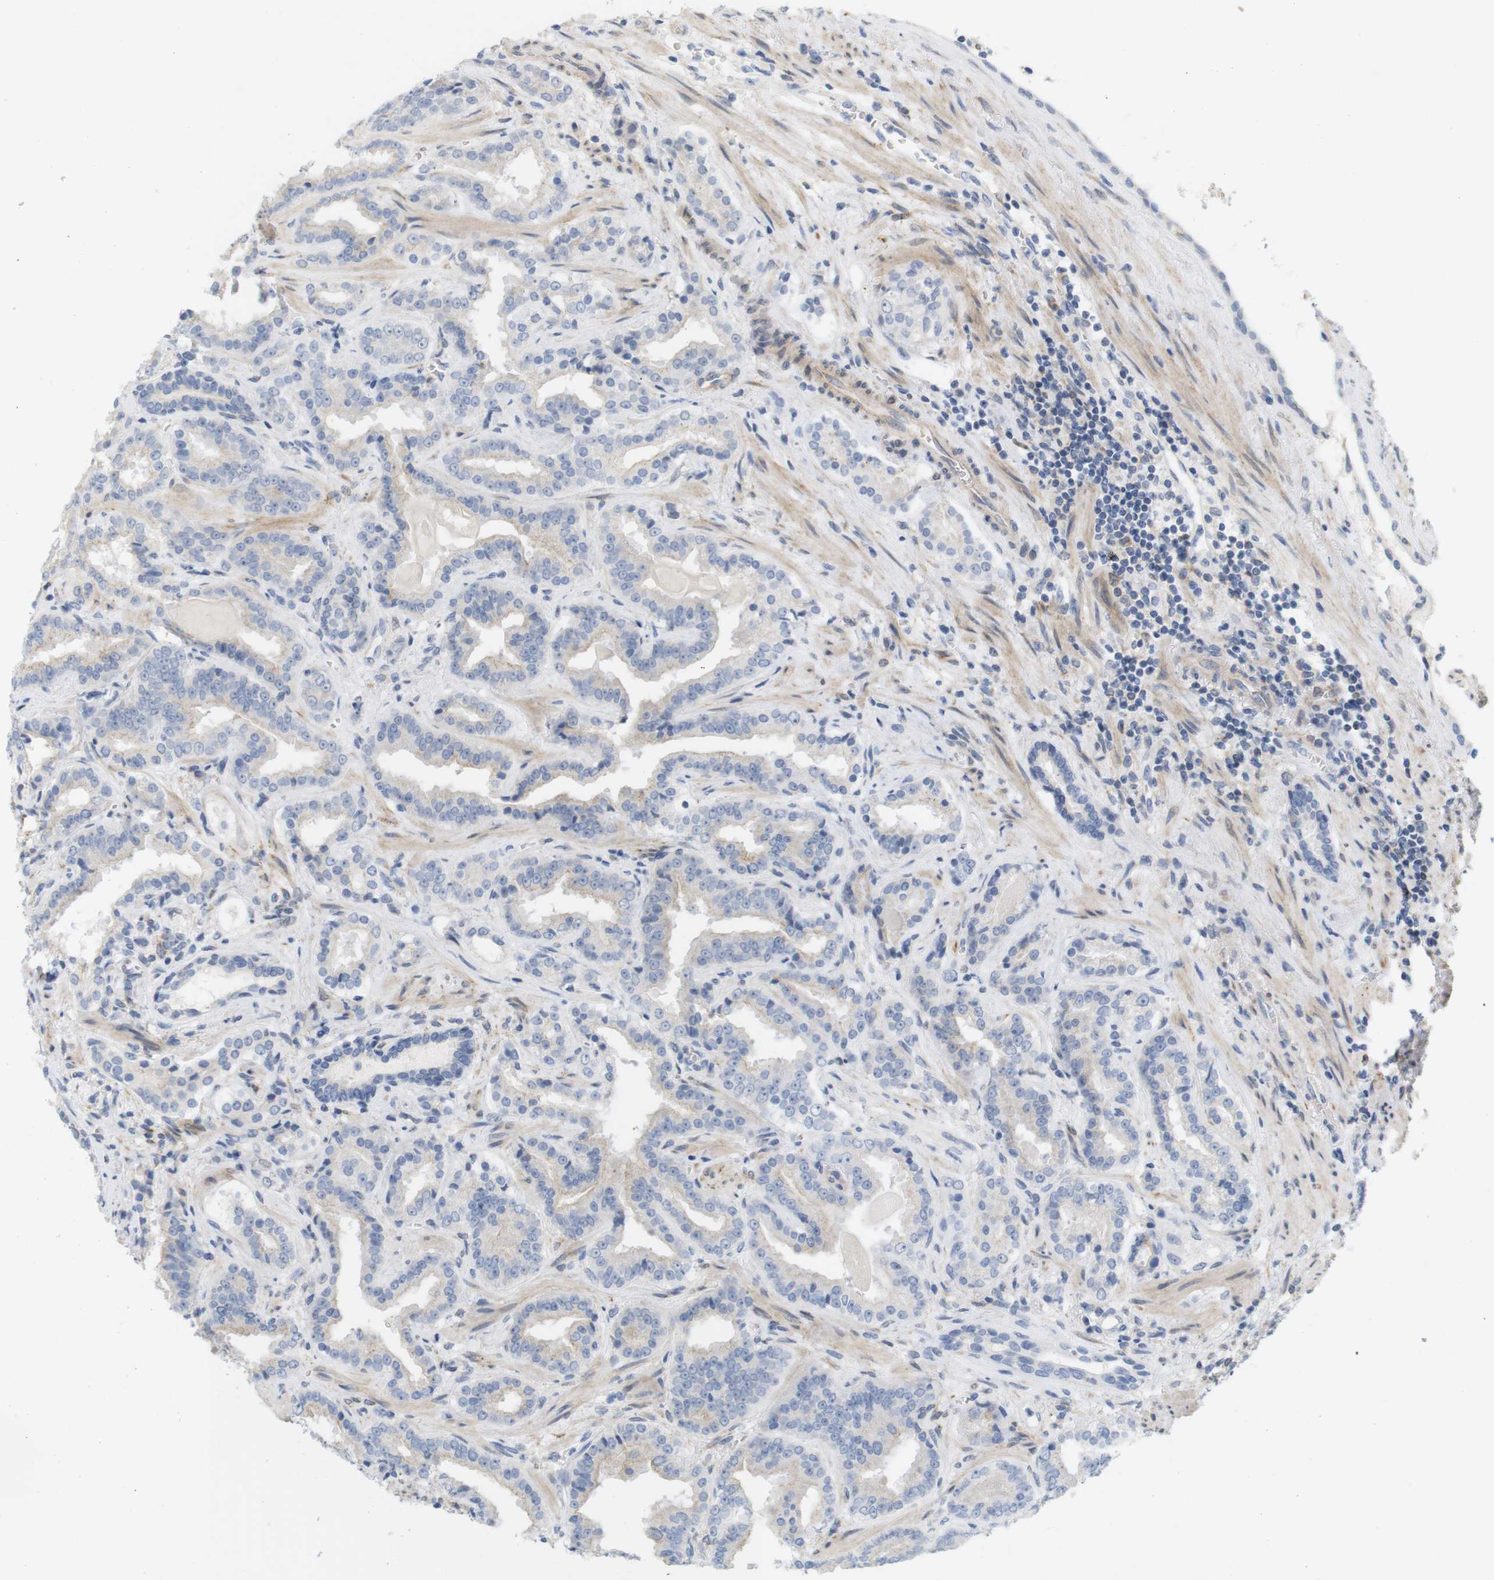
{"staining": {"intensity": "negative", "quantity": "none", "location": "none"}, "tissue": "prostate cancer", "cell_type": "Tumor cells", "image_type": "cancer", "snomed": [{"axis": "morphology", "description": "Adenocarcinoma, Low grade"}, {"axis": "topography", "description": "Prostate"}], "caption": "Tumor cells are negative for protein expression in human prostate cancer (low-grade adenocarcinoma).", "gene": "ITPR1", "patient": {"sex": "male", "age": 60}}